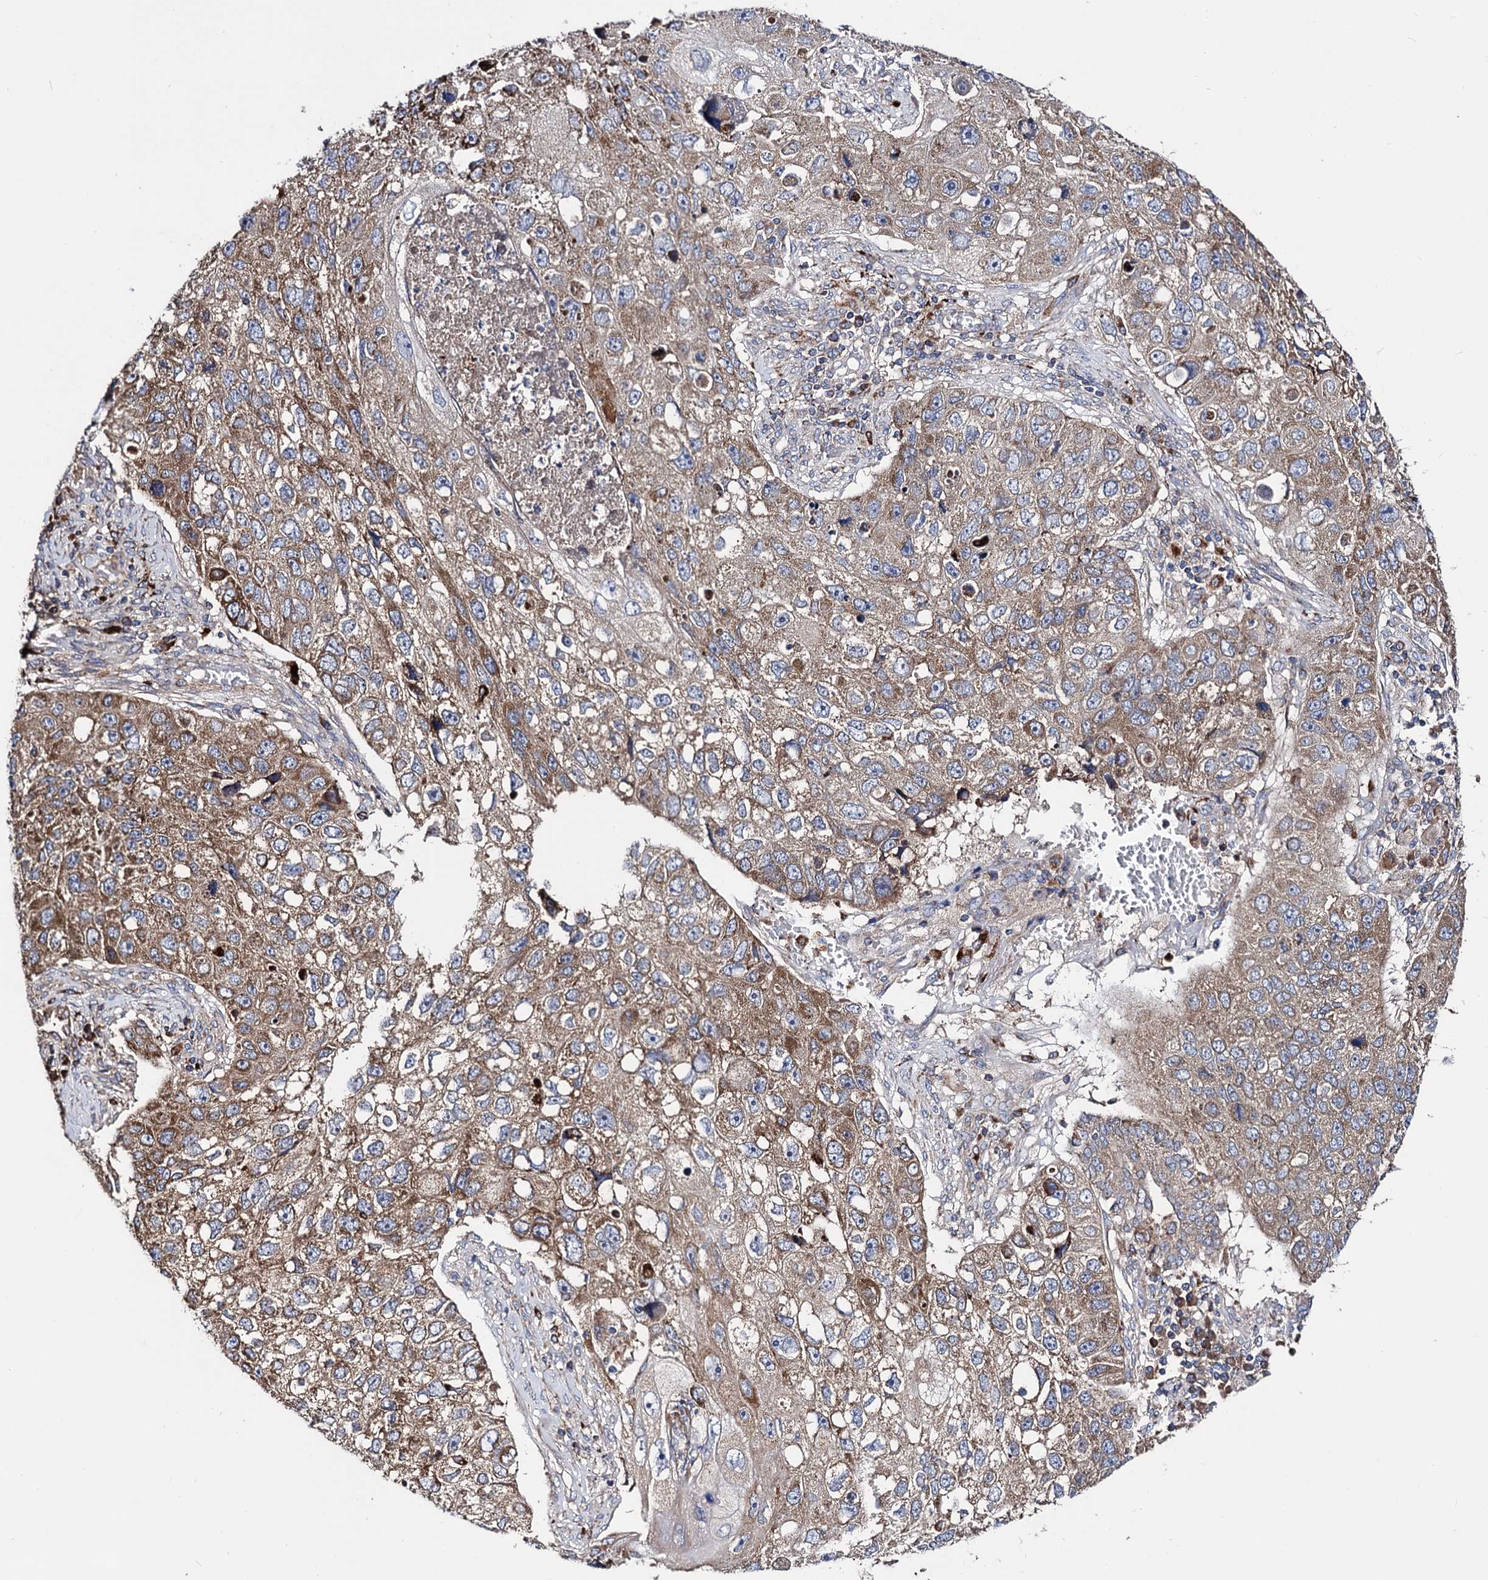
{"staining": {"intensity": "moderate", "quantity": ">75%", "location": "cytoplasmic/membranous"}, "tissue": "lung cancer", "cell_type": "Tumor cells", "image_type": "cancer", "snomed": [{"axis": "morphology", "description": "Squamous cell carcinoma, NOS"}, {"axis": "topography", "description": "Lung"}], "caption": "Lung cancer (squamous cell carcinoma) tissue displays moderate cytoplasmic/membranous positivity in about >75% of tumor cells Using DAB (brown) and hematoxylin (blue) stains, captured at high magnification using brightfield microscopy.", "gene": "IQCH", "patient": {"sex": "male", "age": 61}}